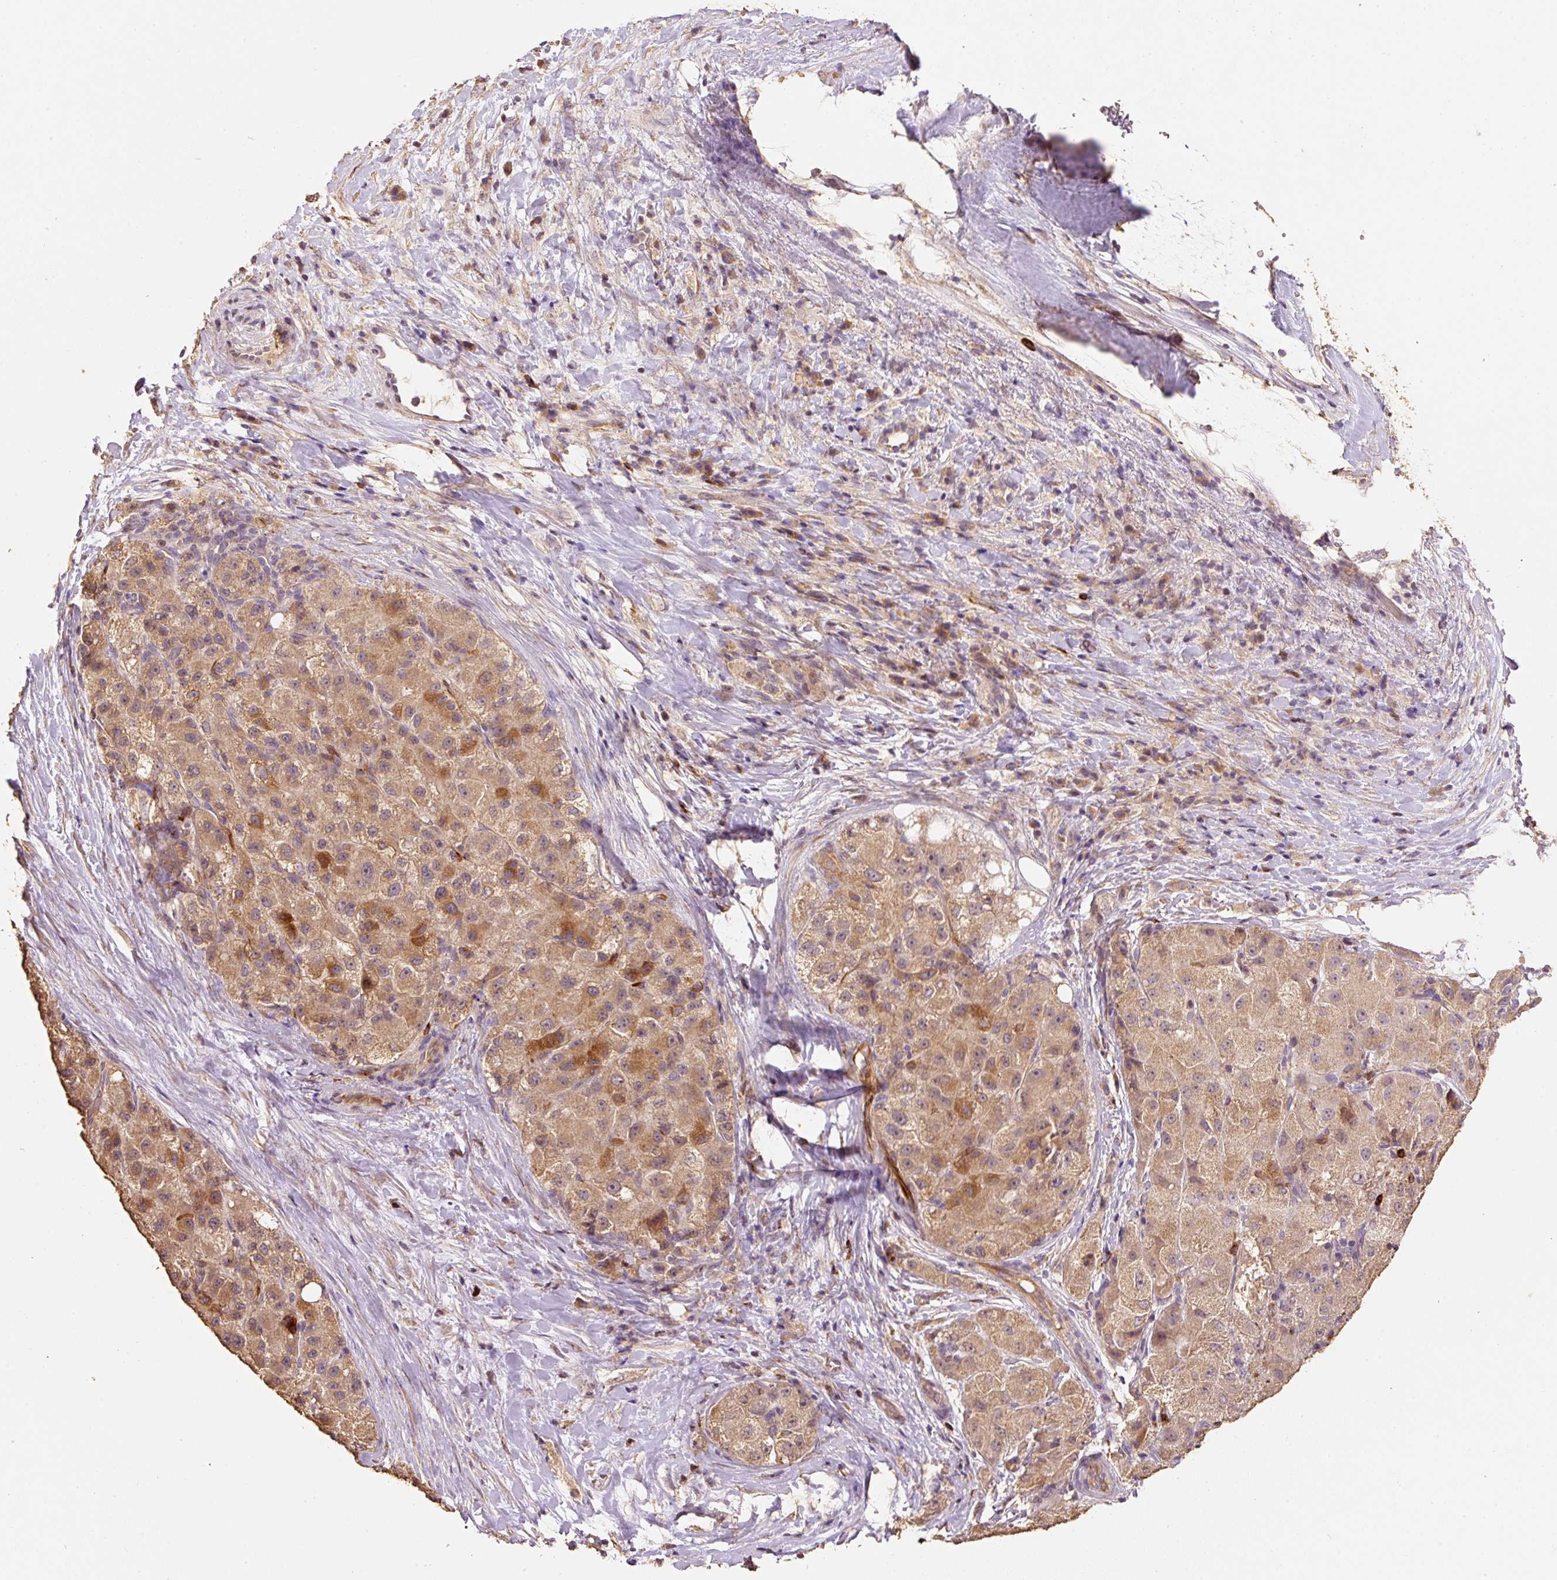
{"staining": {"intensity": "moderate", "quantity": ">75%", "location": "cytoplasmic/membranous,nuclear"}, "tissue": "liver cancer", "cell_type": "Tumor cells", "image_type": "cancer", "snomed": [{"axis": "morphology", "description": "Carcinoma, Hepatocellular, NOS"}, {"axis": "topography", "description": "Liver"}], "caption": "The immunohistochemical stain labels moderate cytoplasmic/membranous and nuclear positivity in tumor cells of liver hepatocellular carcinoma tissue.", "gene": "HERC2", "patient": {"sex": "male", "age": 80}}